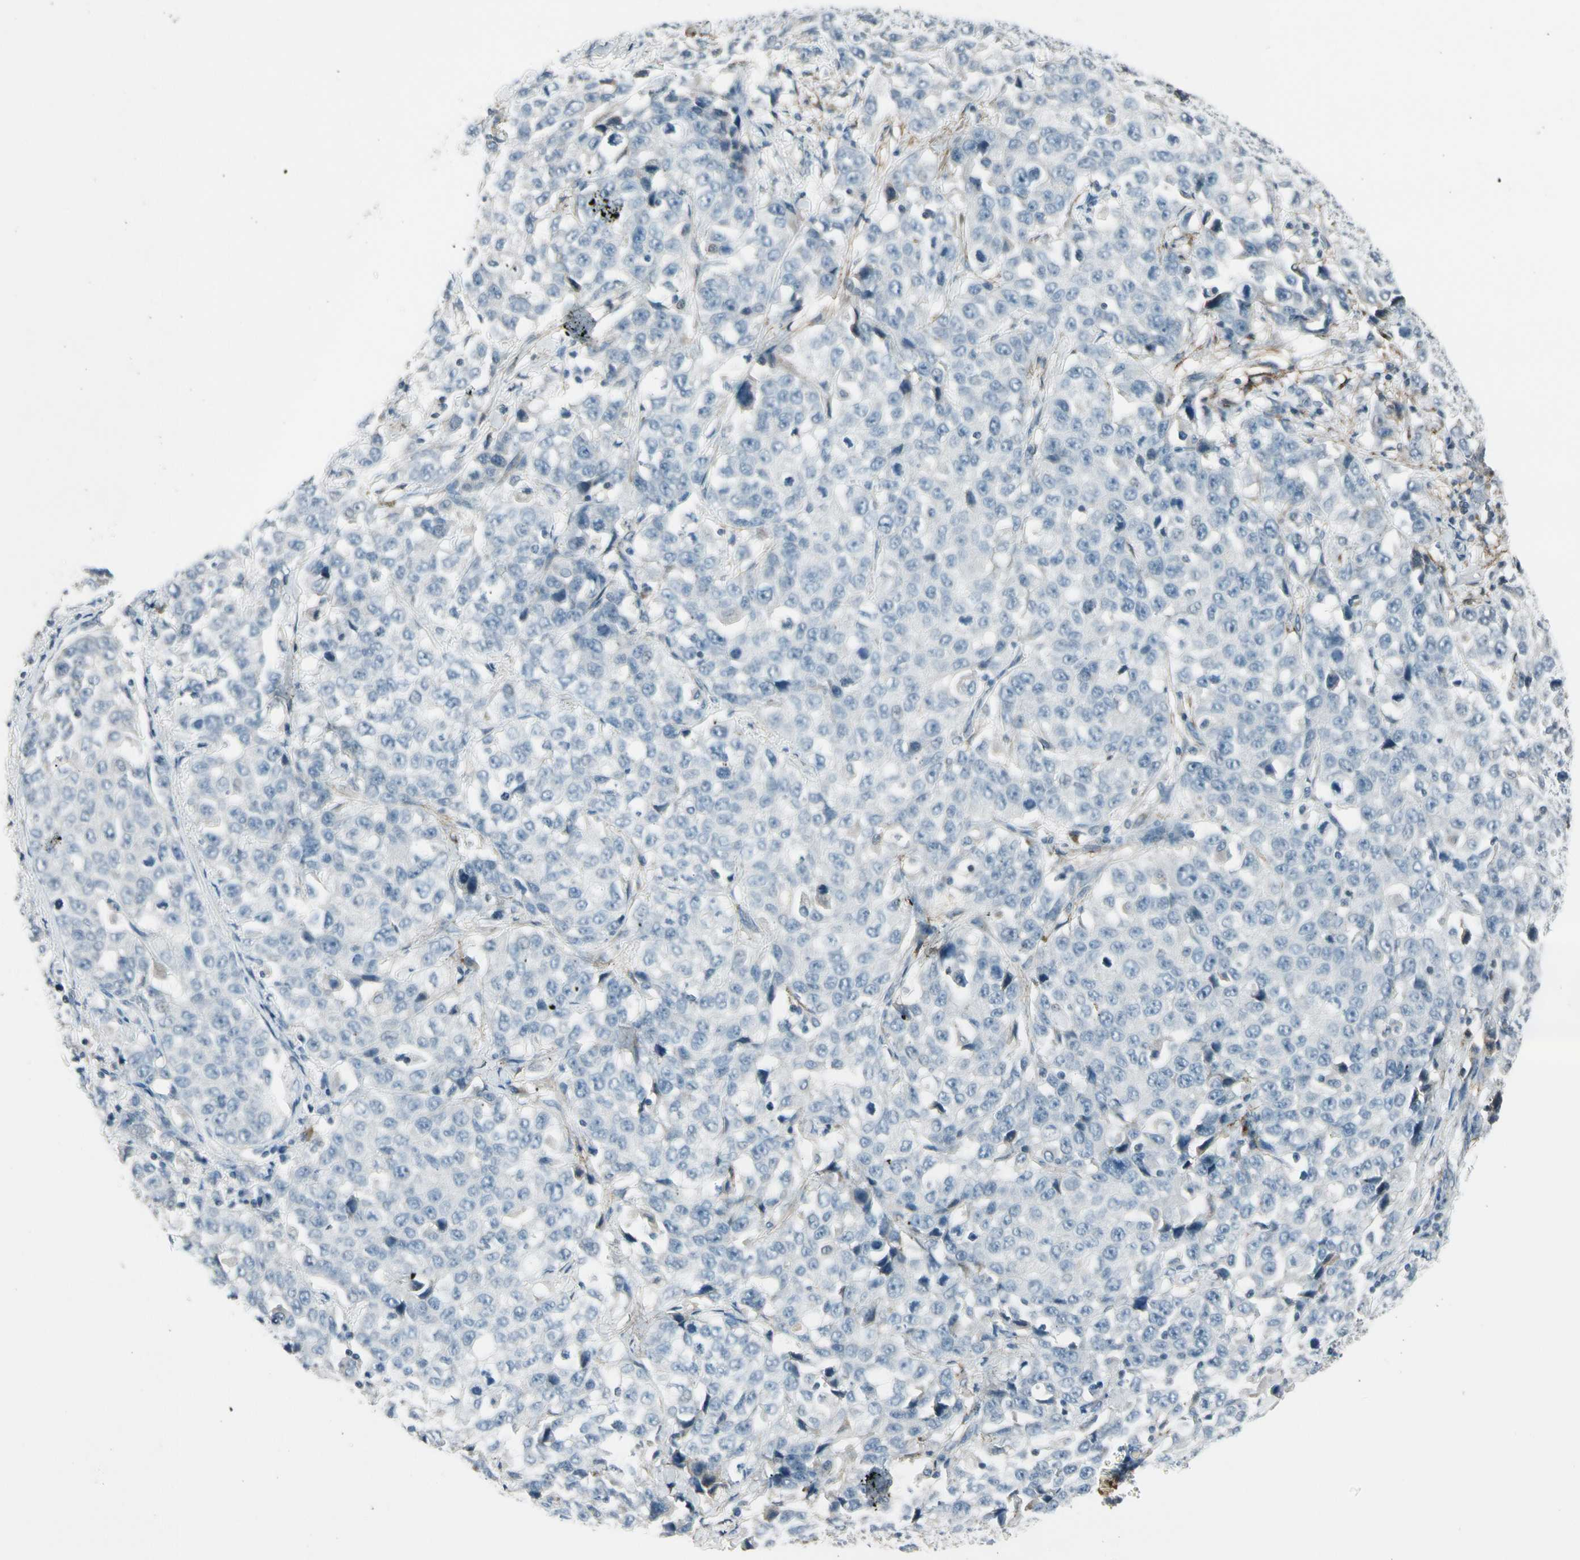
{"staining": {"intensity": "negative", "quantity": "none", "location": "none"}, "tissue": "stomach cancer", "cell_type": "Tumor cells", "image_type": "cancer", "snomed": [{"axis": "morphology", "description": "Normal tissue, NOS"}, {"axis": "morphology", "description": "Adenocarcinoma, NOS"}, {"axis": "topography", "description": "Stomach"}], "caption": "The micrograph displays no significant expression in tumor cells of stomach cancer (adenocarcinoma). Brightfield microscopy of IHC stained with DAB (brown) and hematoxylin (blue), captured at high magnification.", "gene": "PDPN", "patient": {"sex": "male", "age": 48}}